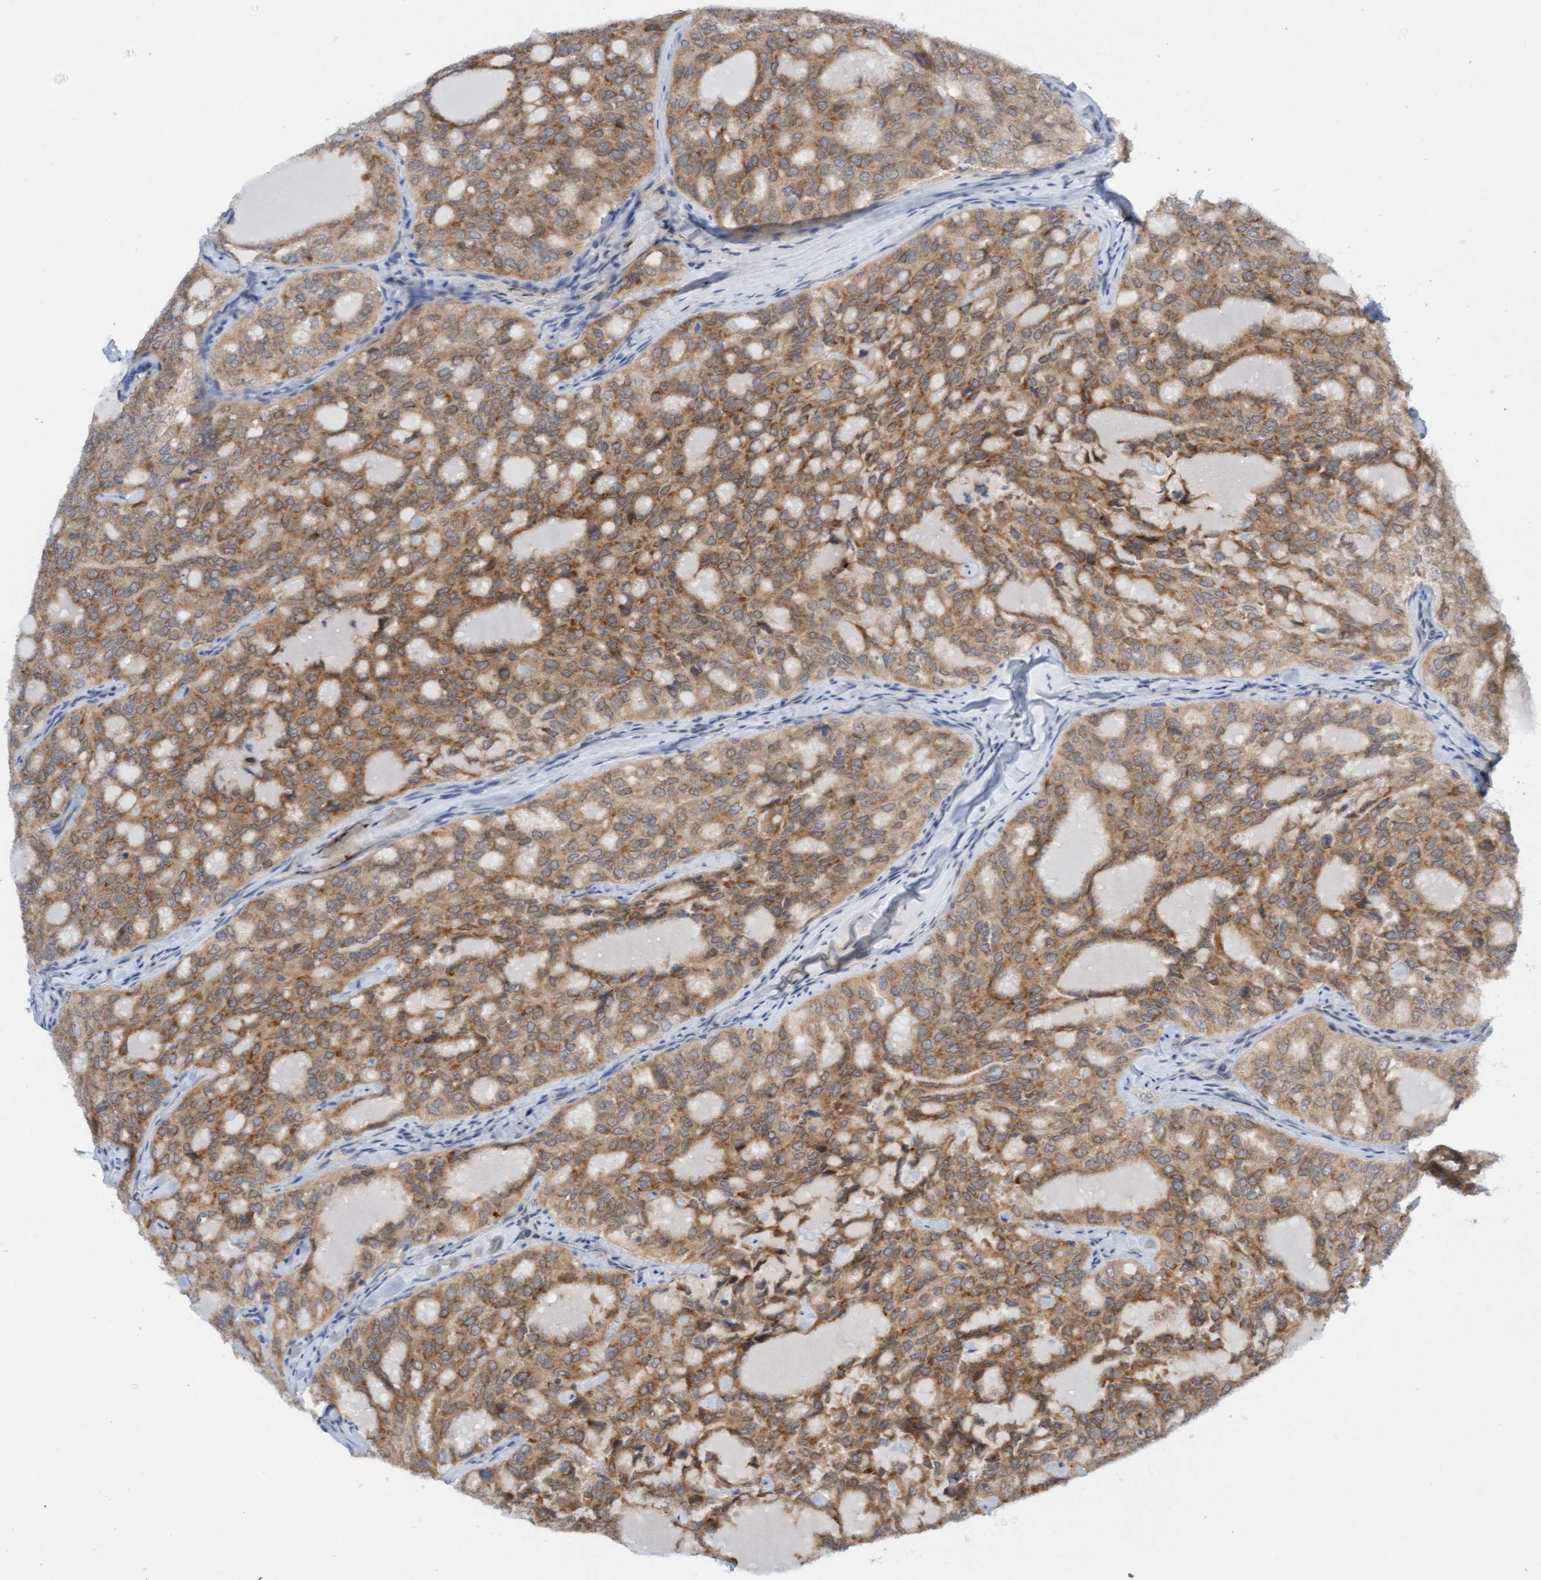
{"staining": {"intensity": "moderate", "quantity": ">75%", "location": "cytoplasmic/membranous"}, "tissue": "thyroid cancer", "cell_type": "Tumor cells", "image_type": "cancer", "snomed": [{"axis": "morphology", "description": "Follicular adenoma carcinoma, NOS"}, {"axis": "topography", "description": "Thyroid gland"}], "caption": "Immunohistochemistry (IHC) (DAB) staining of thyroid cancer (follicular adenoma carcinoma) demonstrates moderate cytoplasmic/membranous protein expression in about >75% of tumor cells.", "gene": "AMZ2", "patient": {"sex": "male", "age": 75}}